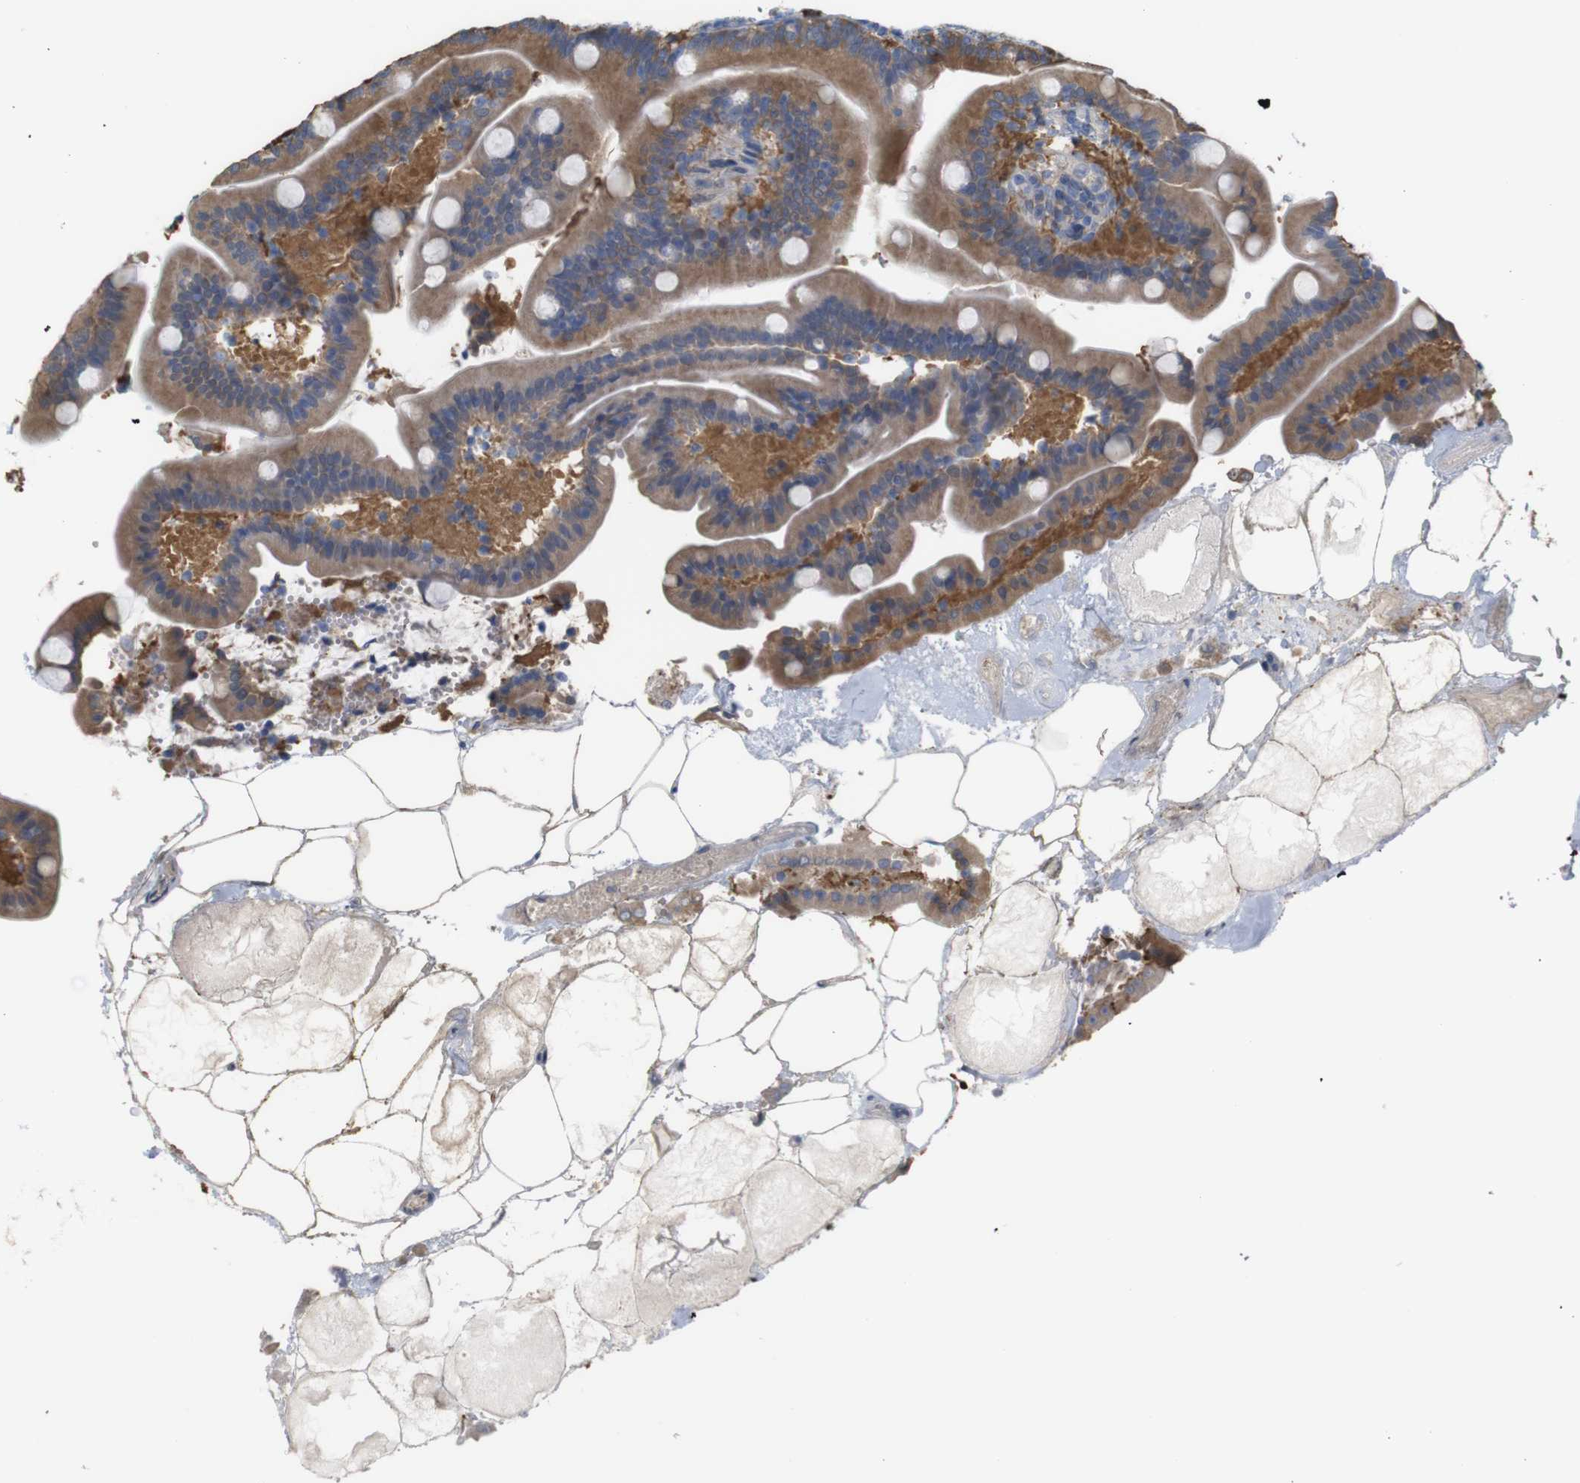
{"staining": {"intensity": "moderate", "quantity": ">75%", "location": "cytoplasmic/membranous"}, "tissue": "duodenum", "cell_type": "Glandular cells", "image_type": "normal", "snomed": [{"axis": "morphology", "description": "Normal tissue, NOS"}, {"axis": "topography", "description": "Duodenum"}], "caption": "Immunohistochemistry micrograph of benign duodenum: duodenum stained using IHC exhibits medium levels of moderate protein expression localized specifically in the cytoplasmic/membranous of glandular cells, appearing as a cytoplasmic/membranous brown color.", "gene": "PTPRR", "patient": {"sex": "male", "age": 54}}